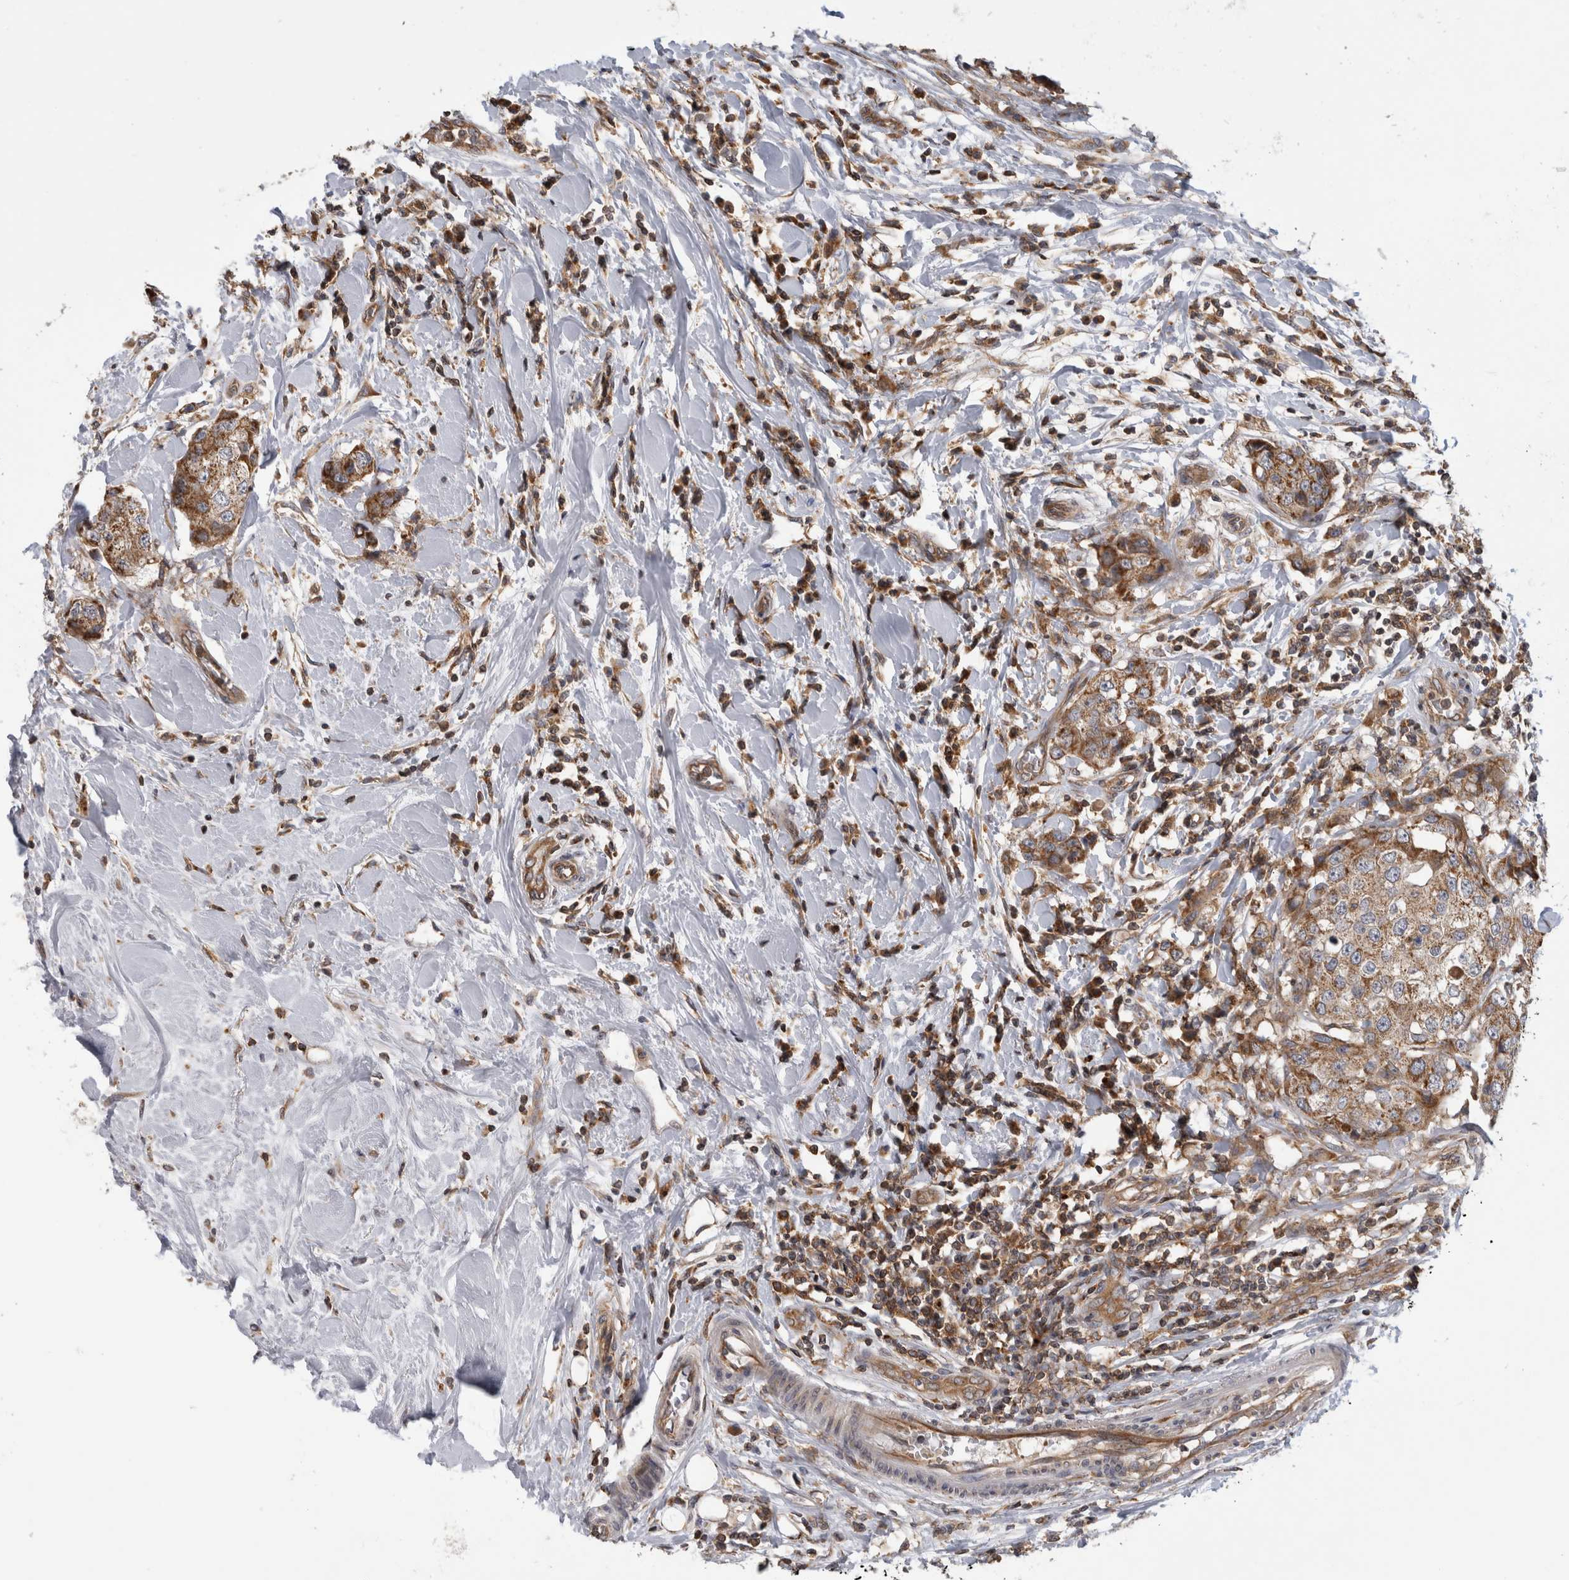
{"staining": {"intensity": "moderate", "quantity": ">75%", "location": "cytoplasmic/membranous"}, "tissue": "breast cancer", "cell_type": "Tumor cells", "image_type": "cancer", "snomed": [{"axis": "morphology", "description": "Duct carcinoma"}, {"axis": "topography", "description": "Breast"}], "caption": "Breast cancer was stained to show a protein in brown. There is medium levels of moderate cytoplasmic/membranous positivity in about >75% of tumor cells.", "gene": "GRIK2", "patient": {"sex": "female", "age": 27}}